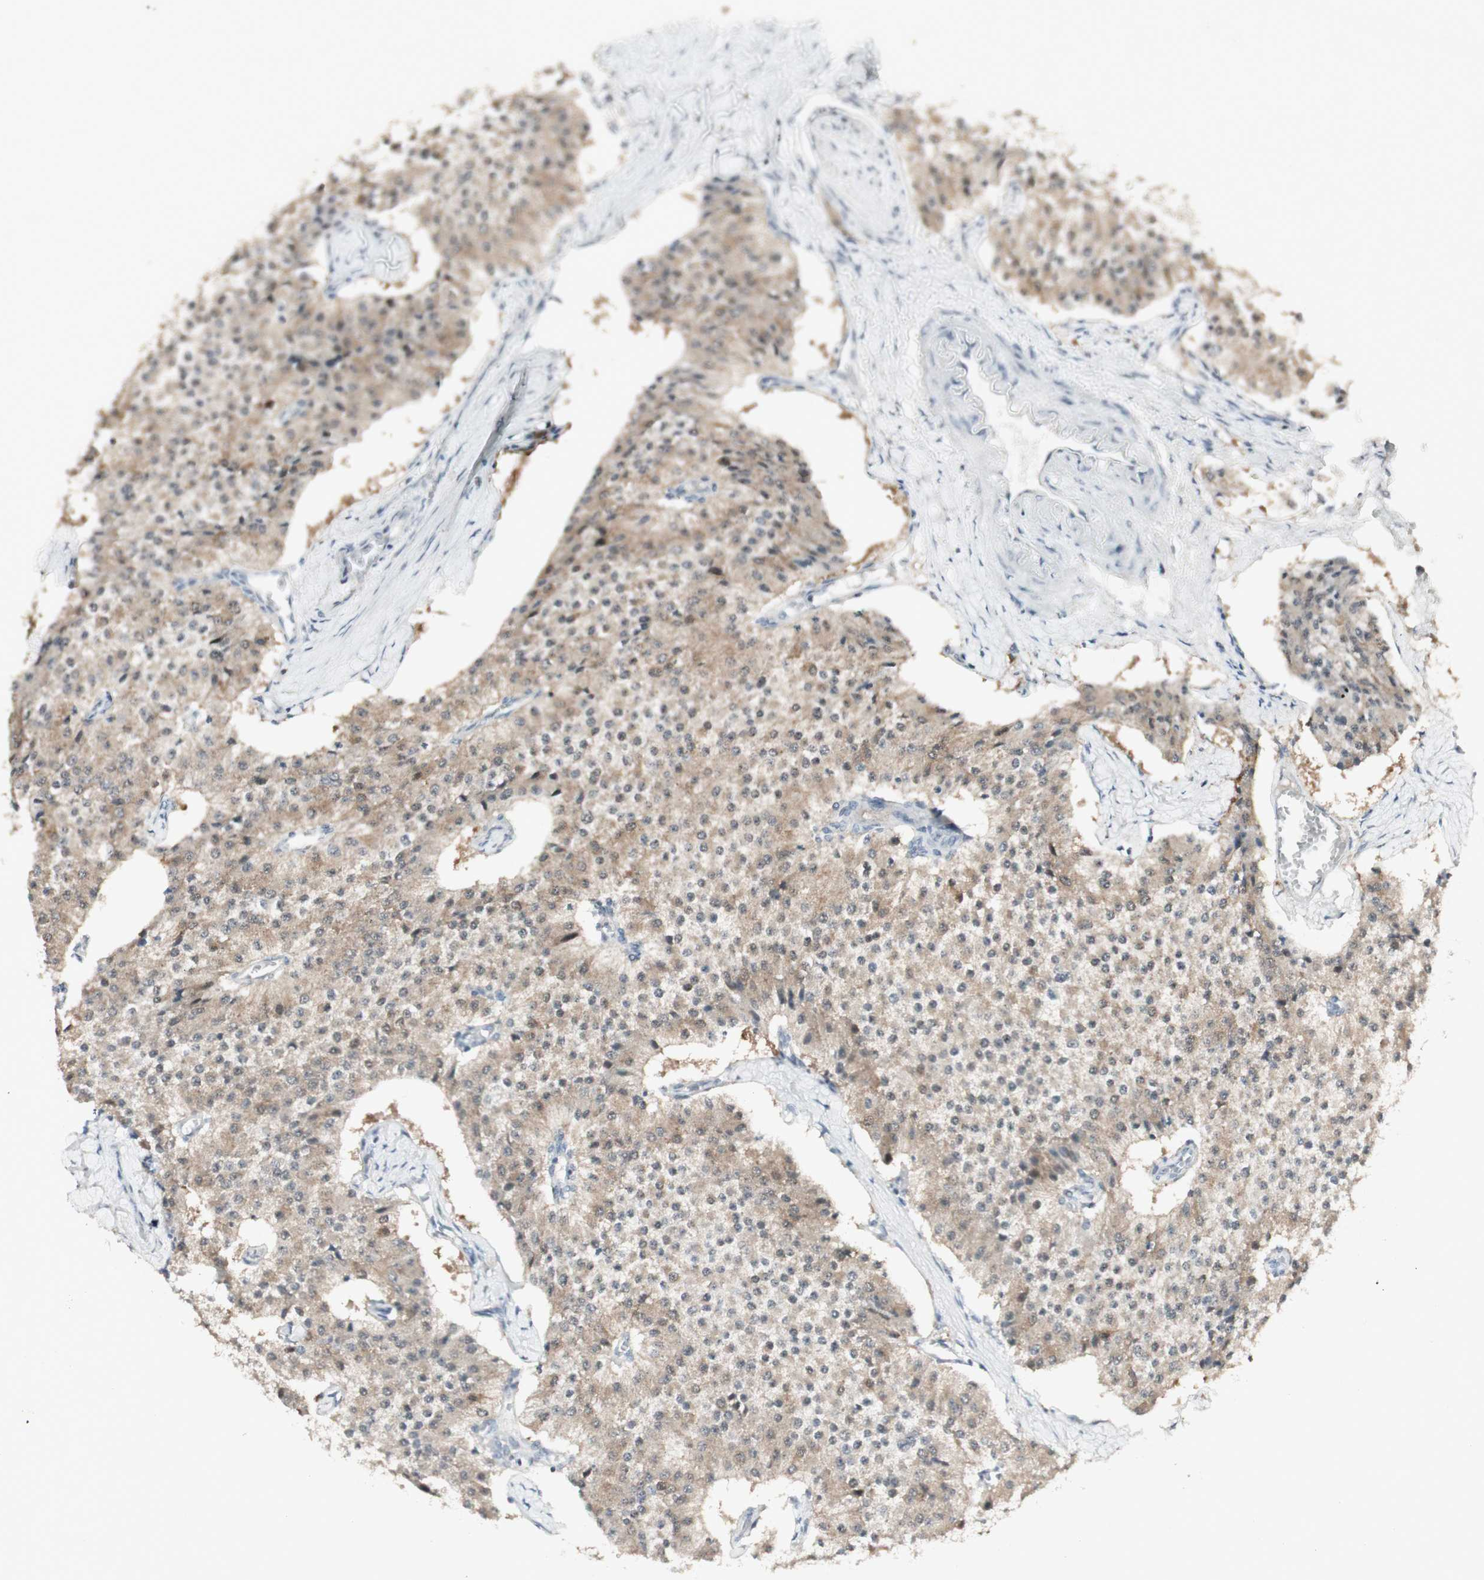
{"staining": {"intensity": "weak", "quantity": ">75%", "location": "cytoplasmic/membranous"}, "tissue": "carcinoid", "cell_type": "Tumor cells", "image_type": "cancer", "snomed": [{"axis": "morphology", "description": "Carcinoid, malignant, NOS"}, {"axis": "topography", "description": "Colon"}], "caption": "High-magnification brightfield microscopy of malignant carcinoid stained with DAB (brown) and counterstained with hematoxylin (blue). tumor cells exhibit weak cytoplasmic/membranous expression is seen in about>75% of cells. (Stains: DAB (3,3'-diaminobenzidine) in brown, nuclei in blue, Microscopy: brightfield microscopy at high magnification).", "gene": "C1orf116", "patient": {"sex": "female", "age": 52}}